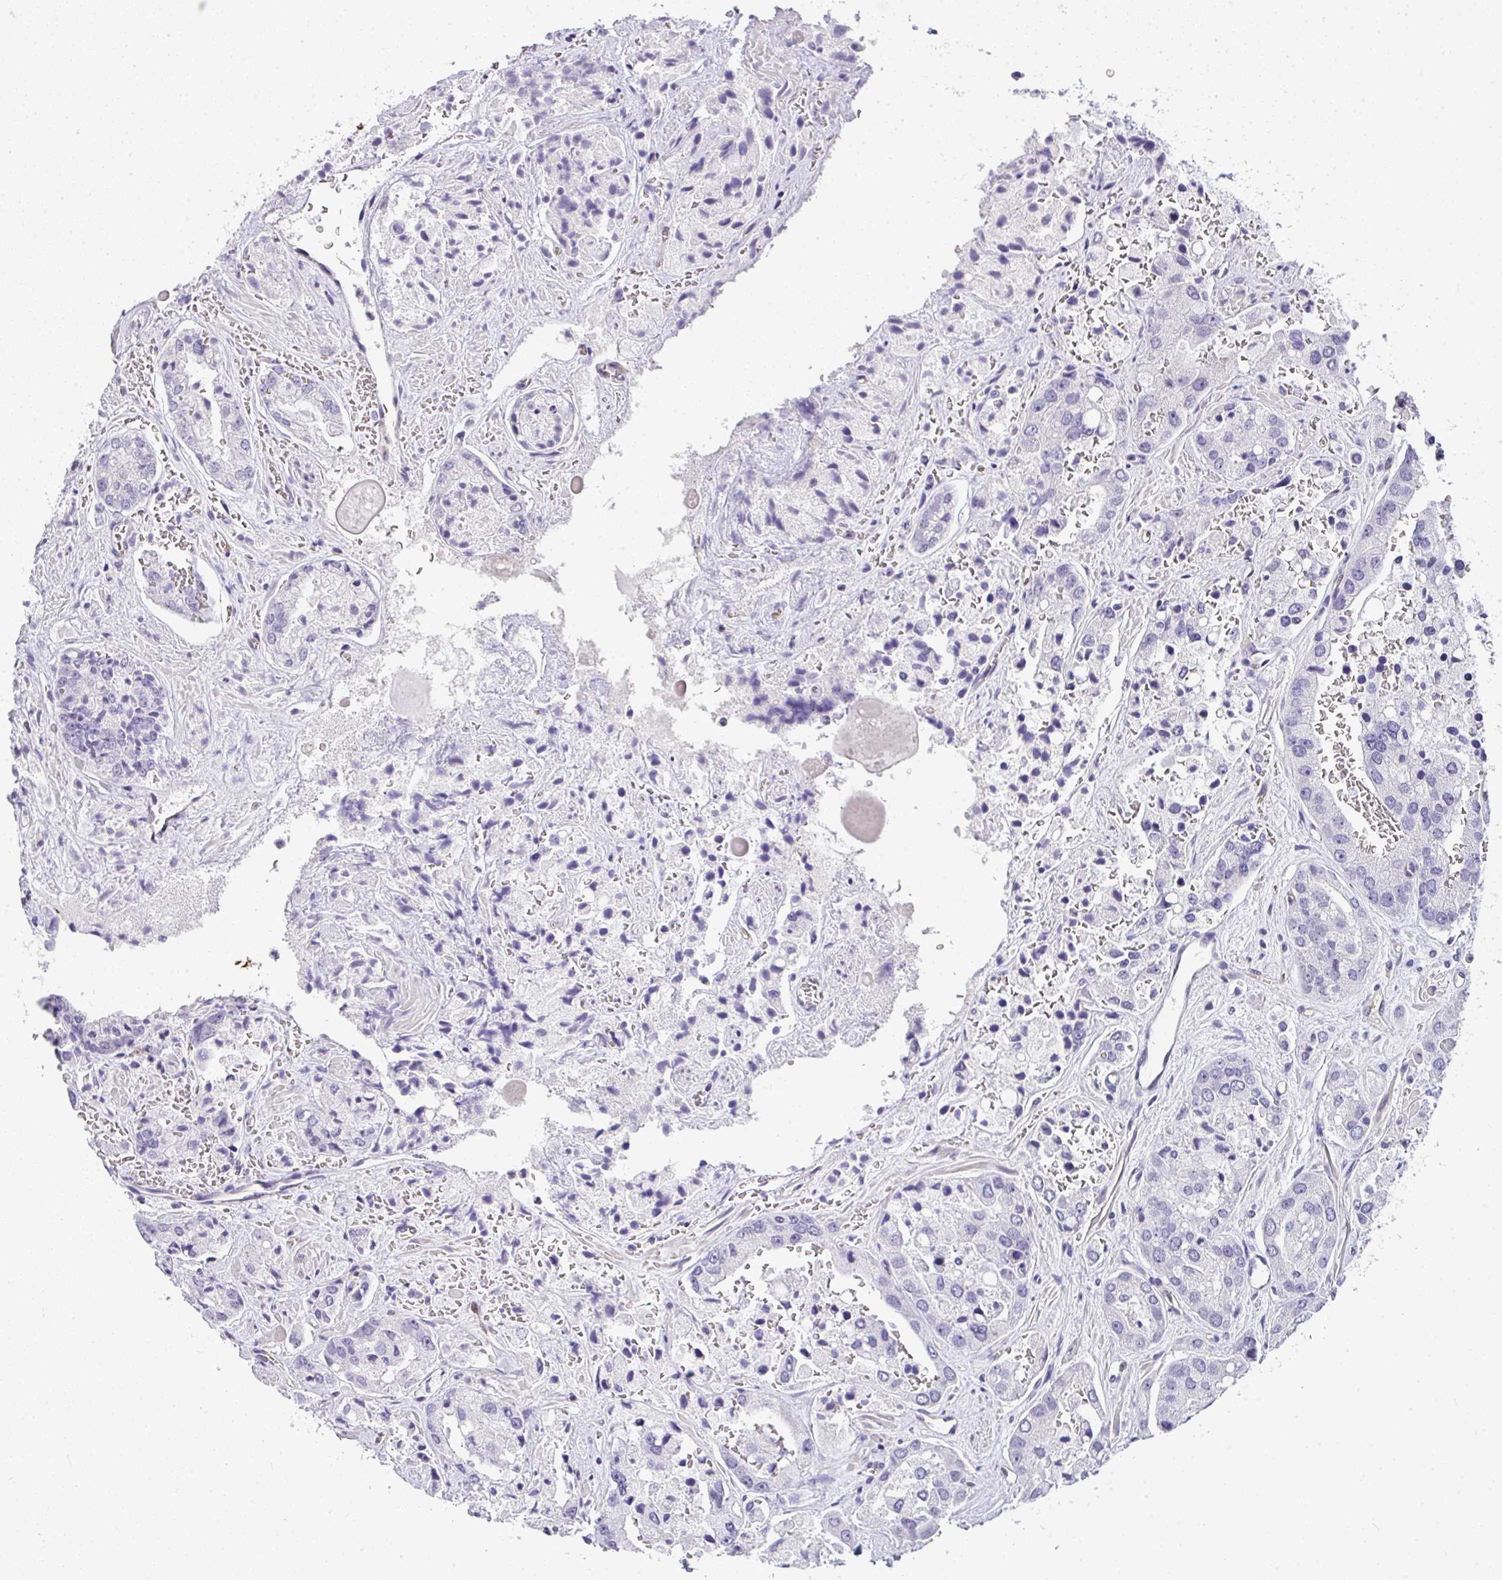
{"staining": {"intensity": "negative", "quantity": "none", "location": "none"}, "tissue": "prostate cancer", "cell_type": "Tumor cells", "image_type": "cancer", "snomed": [{"axis": "morphology", "description": "Normal tissue, NOS"}, {"axis": "morphology", "description": "Adenocarcinoma, High grade"}, {"axis": "topography", "description": "Prostate"}, {"axis": "topography", "description": "Peripheral nerve tissue"}], "caption": "Prostate cancer (high-grade adenocarcinoma) was stained to show a protein in brown. There is no significant staining in tumor cells. (DAB immunohistochemistry (IHC) visualized using brightfield microscopy, high magnification).", "gene": "LIPE", "patient": {"sex": "male", "age": 68}}